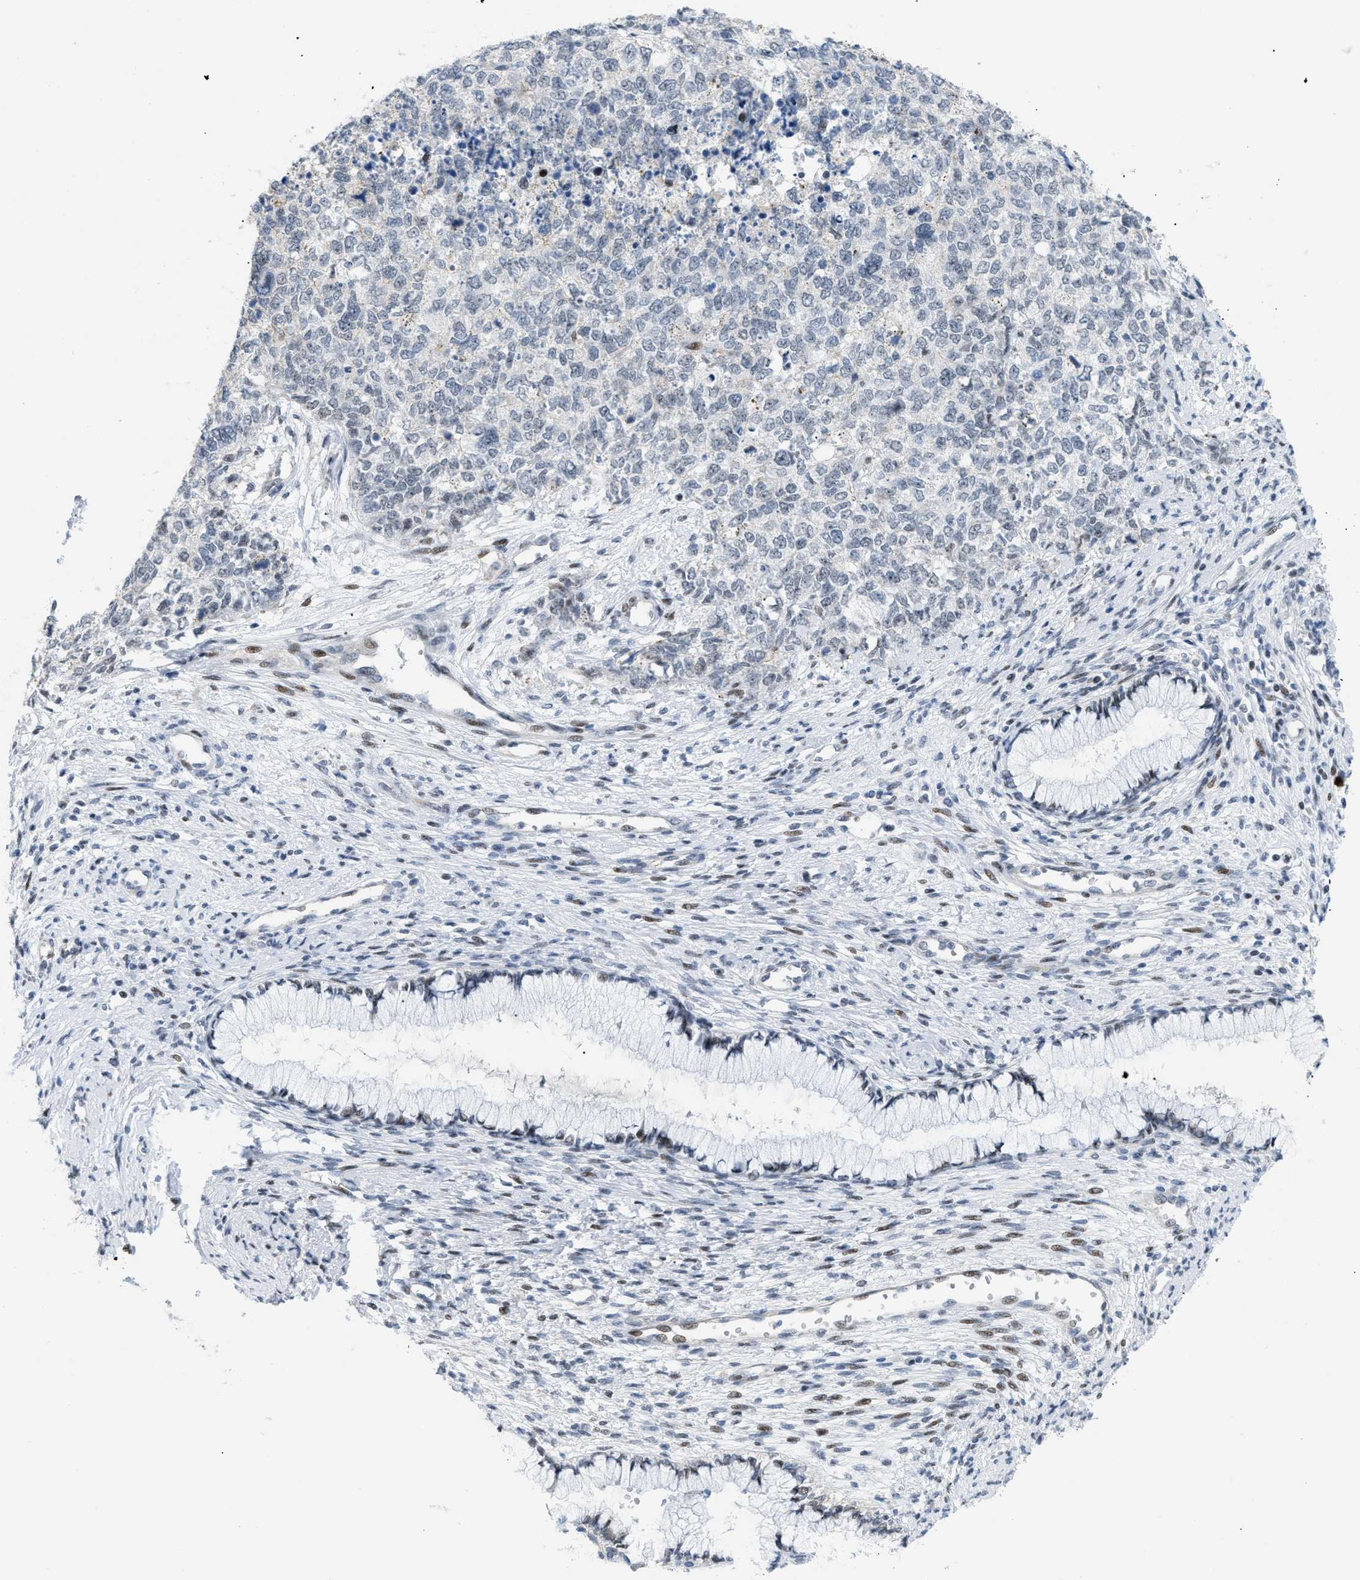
{"staining": {"intensity": "negative", "quantity": "none", "location": "none"}, "tissue": "cervical cancer", "cell_type": "Tumor cells", "image_type": "cancer", "snomed": [{"axis": "morphology", "description": "Squamous cell carcinoma, NOS"}, {"axis": "topography", "description": "Cervix"}], "caption": "A photomicrograph of human cervical squamous cell carcinoma is negative for staining in tumor cells.", "gene": "MED1", "patient": {"sex": "female", "age": 63}}